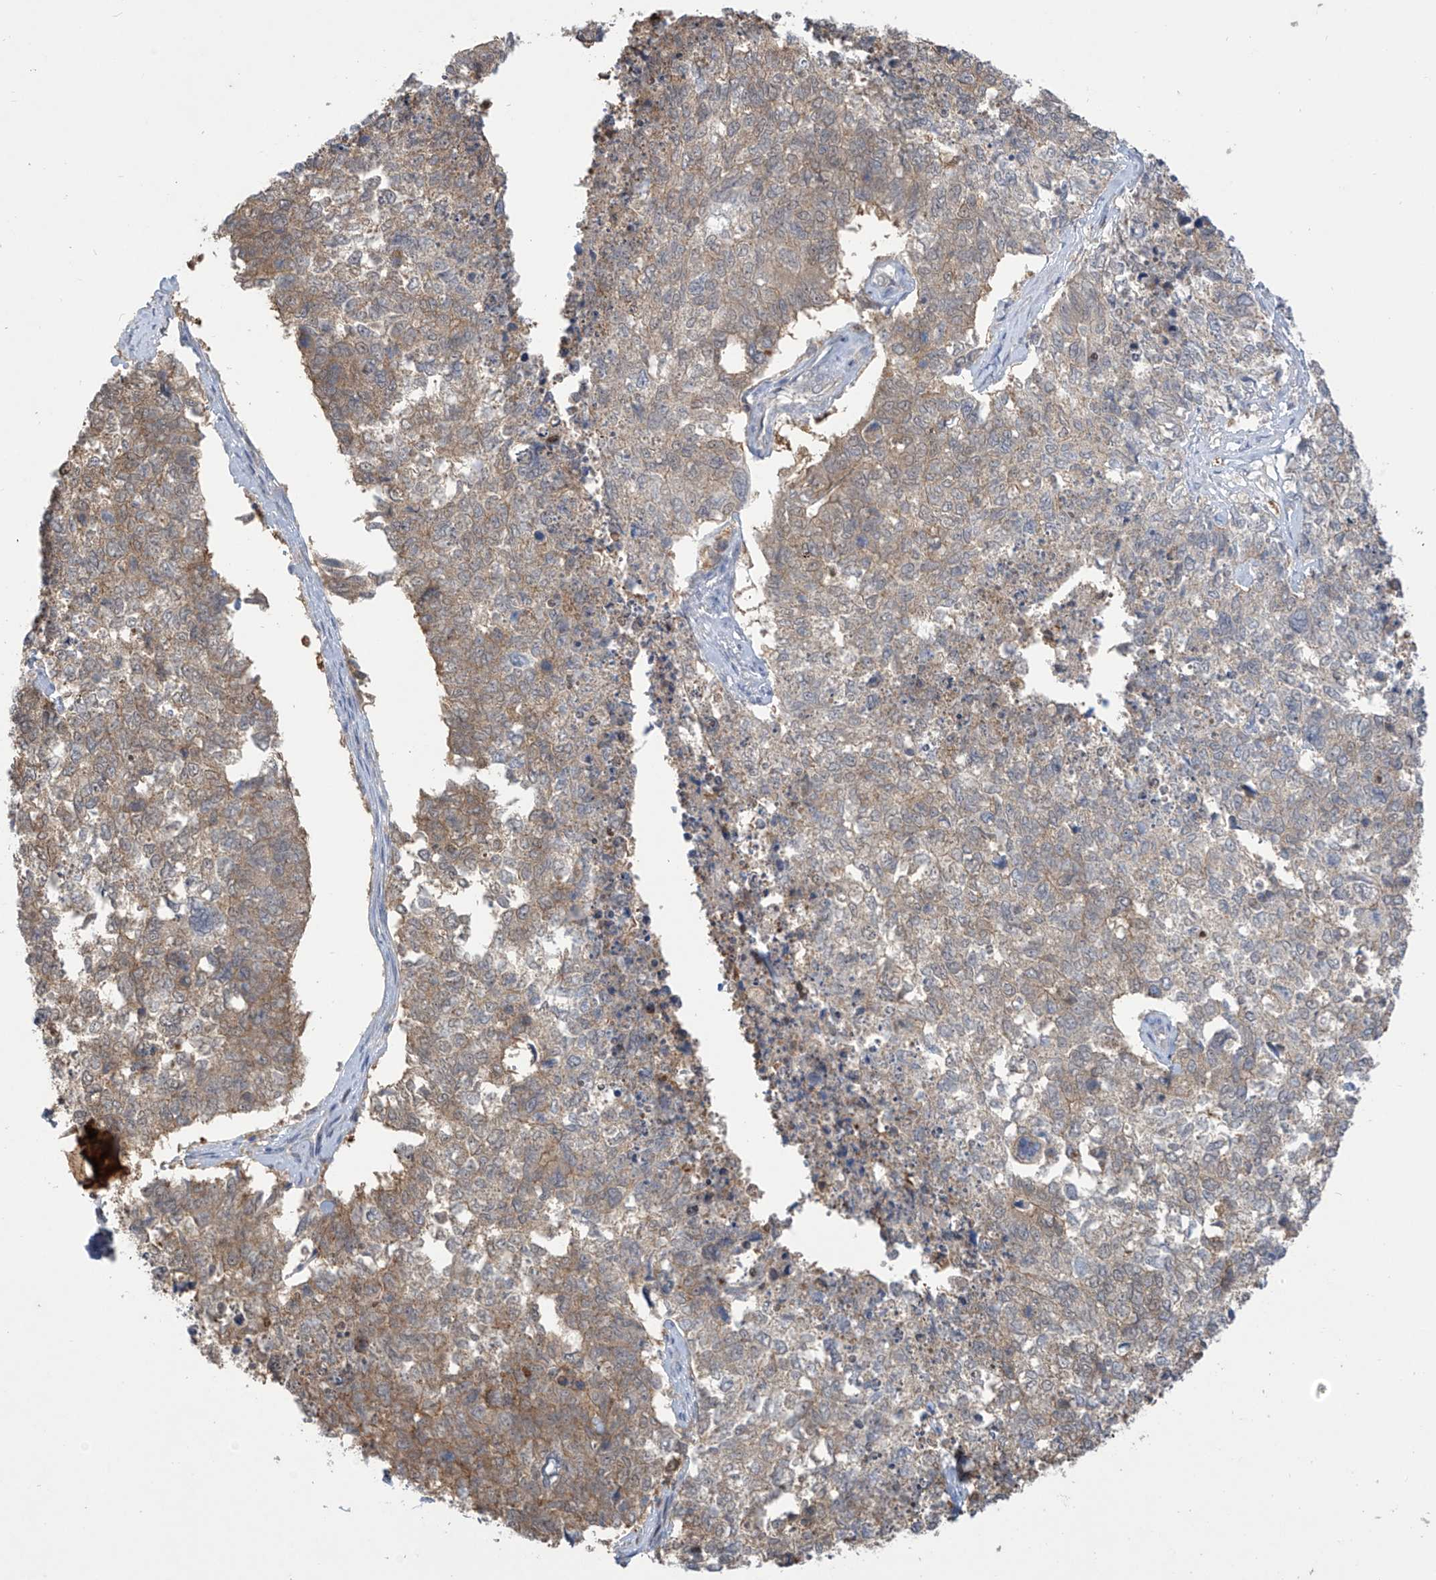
{"staining": {"intensity": "moderate", "quantity": ">75%", "location": "cytoplasmic/membranous"}, "tissue": "cervical cancer", "cell_type": "Tumor cells", "image_type": "cancer", "snomed": [{"axis": "morphology", "description": "Squamous cell carcinoma, NOS"}, {"axis": "topography", "description": "Cervix"}], "caption": "DAB (3,3'-diaminobenzidine) immunohistochemical staining of human cervical cancer displays moderate cytoplasmic/membranous protein positivity in approximately >75% of tumor cells.", "gene": "IDH1", "patient": {"sex": "female", "age": 63}}